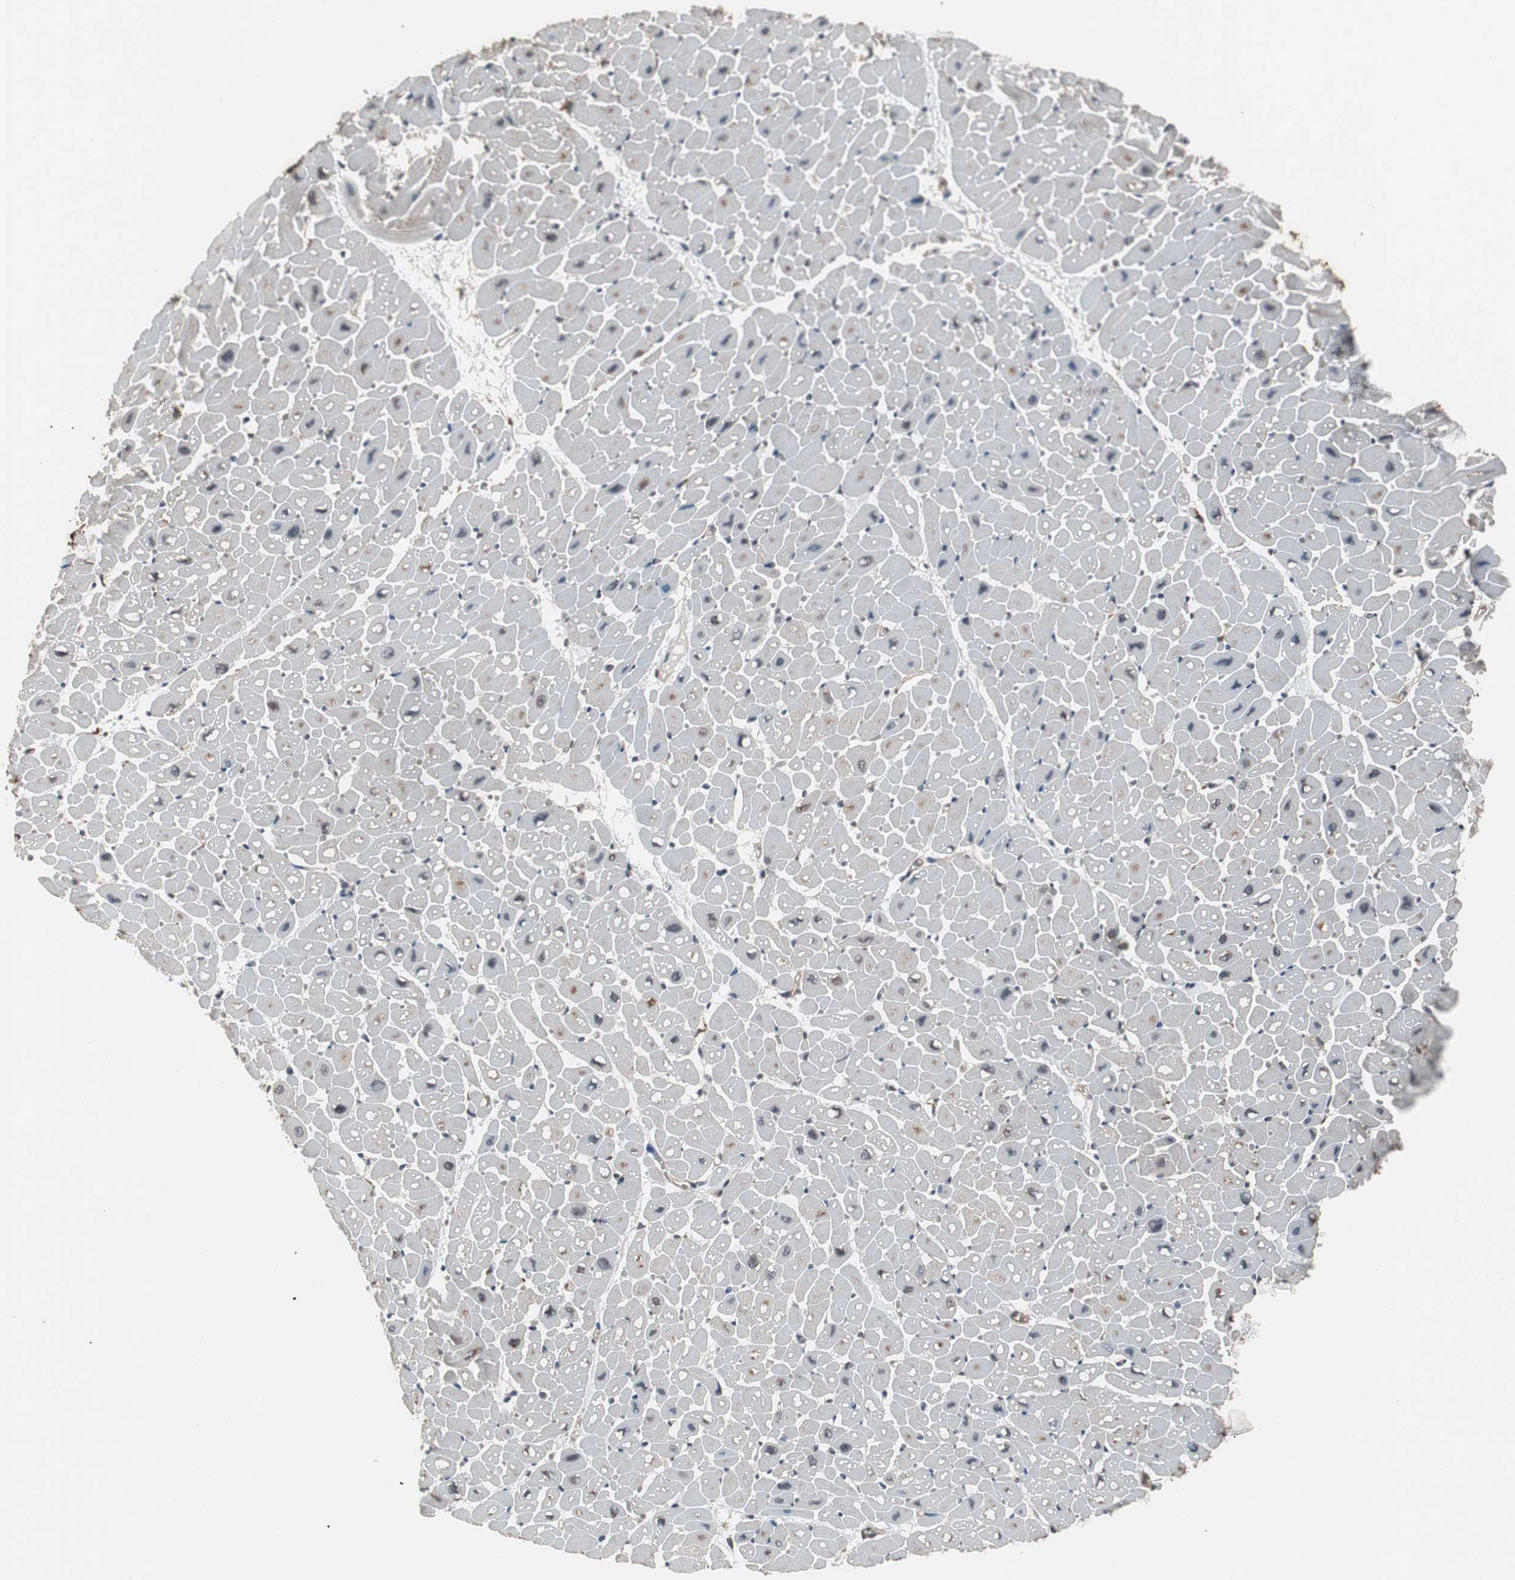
{"staining": {"intensity": "negative", "quantity": "none", "location": "none"}, "tissue": "heart muscle", "cell_type": "Cardiomyocytes", "image_type": "normal", "snomed": [{"axis": "morphology", "description": "Normal tissue, NOS"}, {"axis": "topography", "description": "Heart"}], "caption": "The micrograph shows no significant positivity in cardiomyocytes of heart muscle. Nuclei are stained in blue.", "gene": "ATP2B2", "patient": {"sex": "male", "age": 45}}